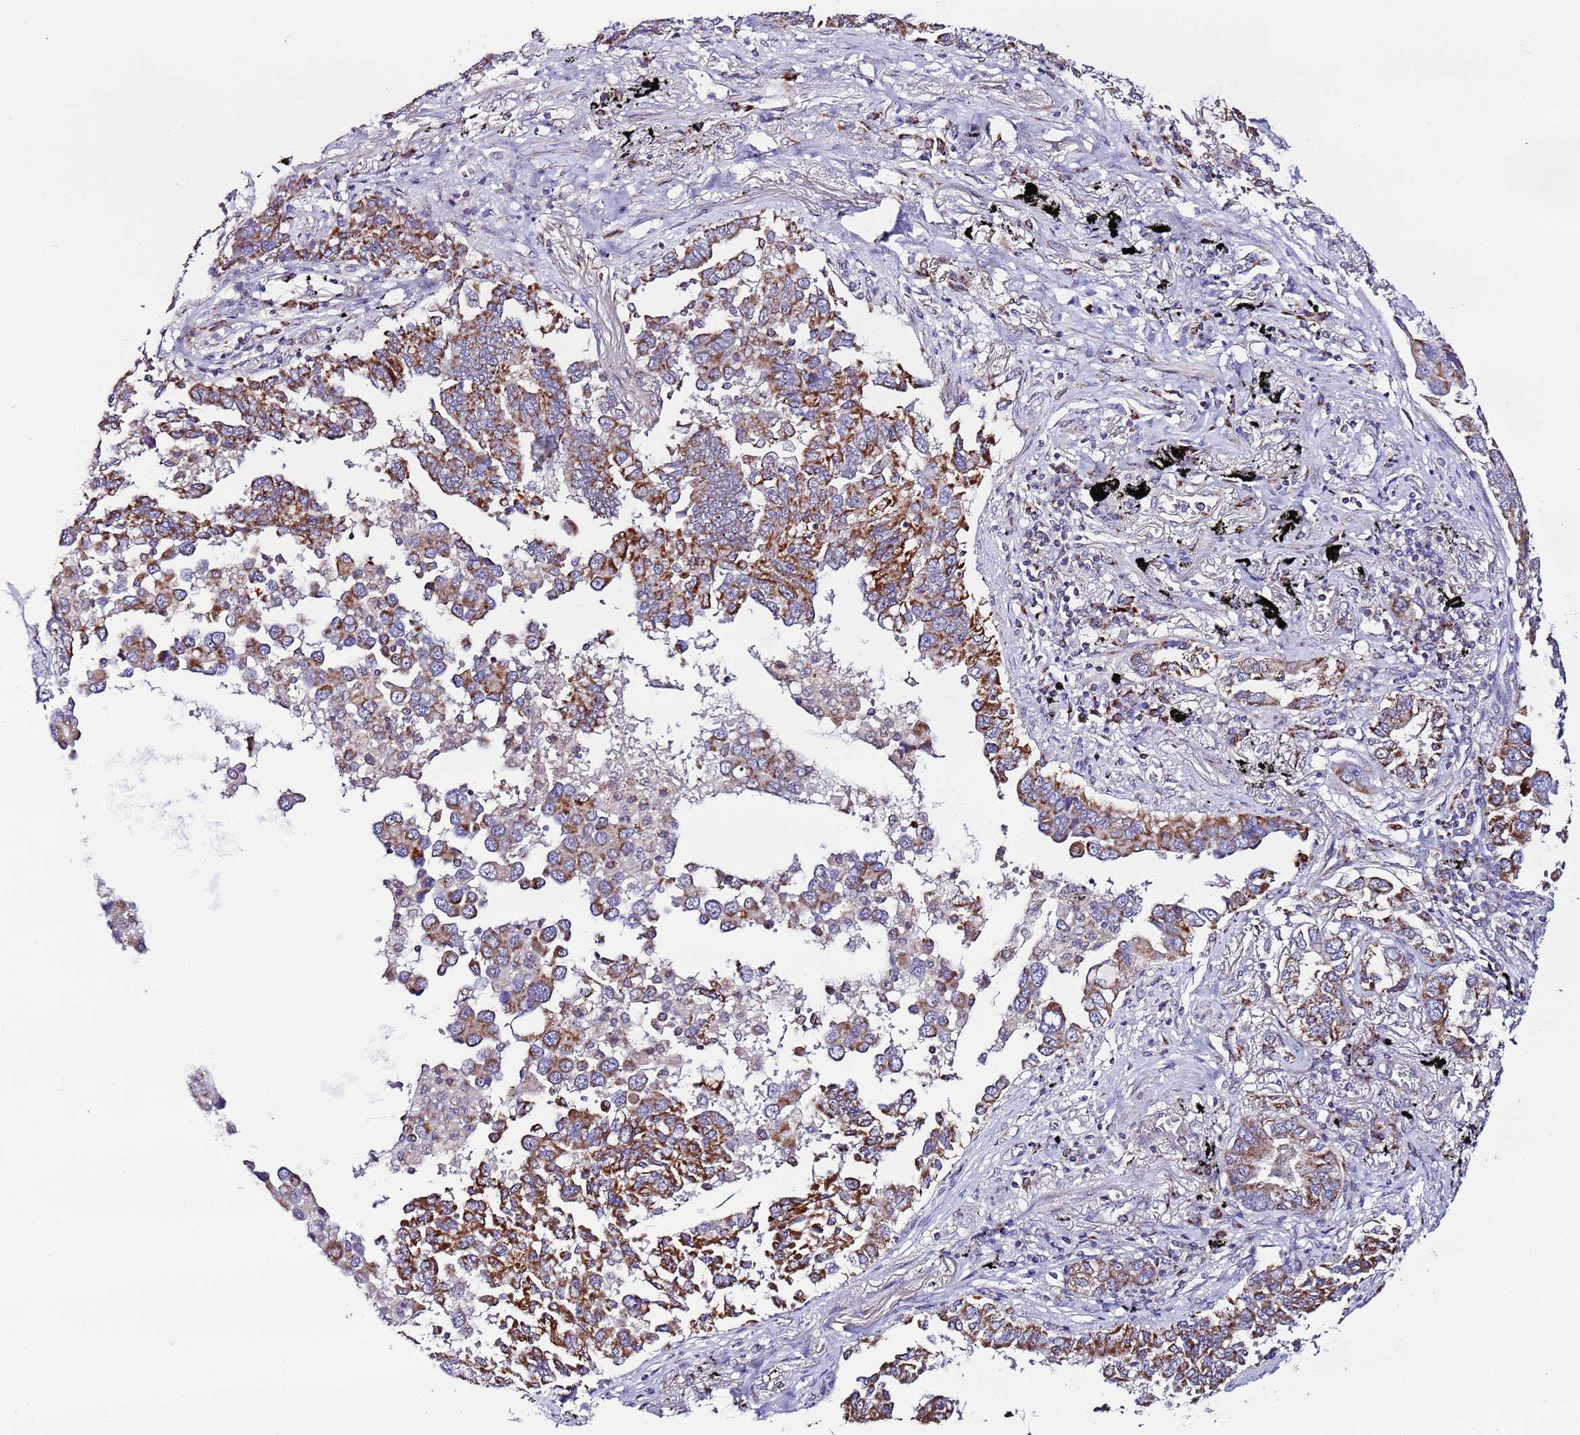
{"staining": {"intensity": "moderate", "quantity": ">75%", "location": "cytoplasmic/membranous"}, "tissue": "lung cancer", "cell_type": "Tumor cells", "image_type": "cancer", "snomed": [{"axis": "morphology", "description": "Adenocarcinoma, NOS"}, {"axis": "topography", "description": "Lung"}], "caption": "IHC image of lung cancer stained for a protein (brown), which displays medium levels of moderate cytoplasmic/membranous positivity in approximately >75% of tumor cells.", "gene": "UEVLD", "patient": {"sex": "male", "age": 67}}